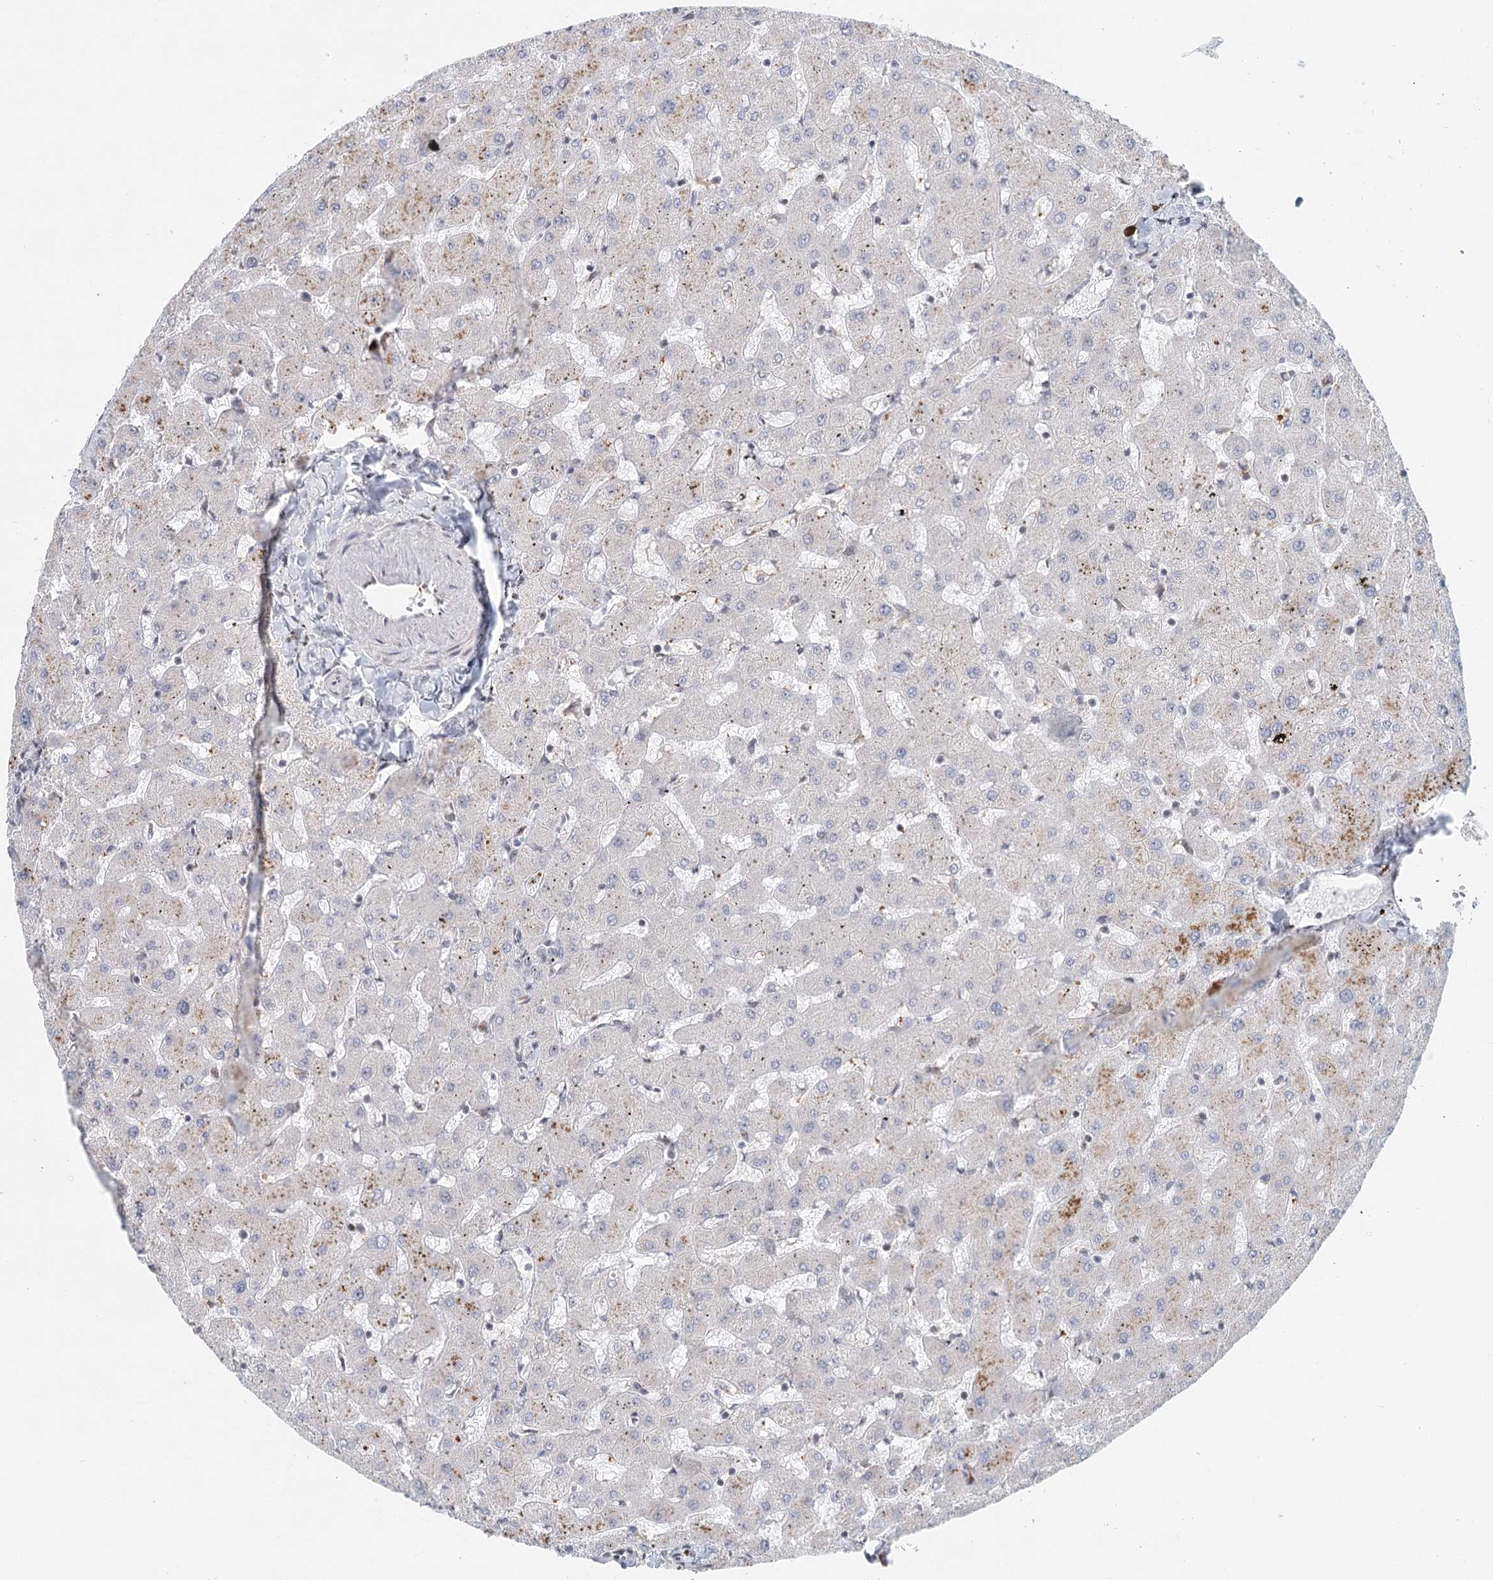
{"staining": {"intensity": "negative", "quantity": "none", "location": "none"}, "tissue": "liver", "cell_type": "Cholangiocytes", "image_type": "normal", "snomed": [{"axis": "morphology", "description": "Normal tissue, NOS"}, {"axis": "topography", "description": "Liver"}], "caption": "High power microscopy micrograph of an immunohistochemistry image of normal liver, revealing no significant expression in cholangiocytes. (Immunohistochemistry (ihc), brightfield microscopy, high magnification).", "gene": "BNIP5", "patient": {"sex": "female", "age": 63}}